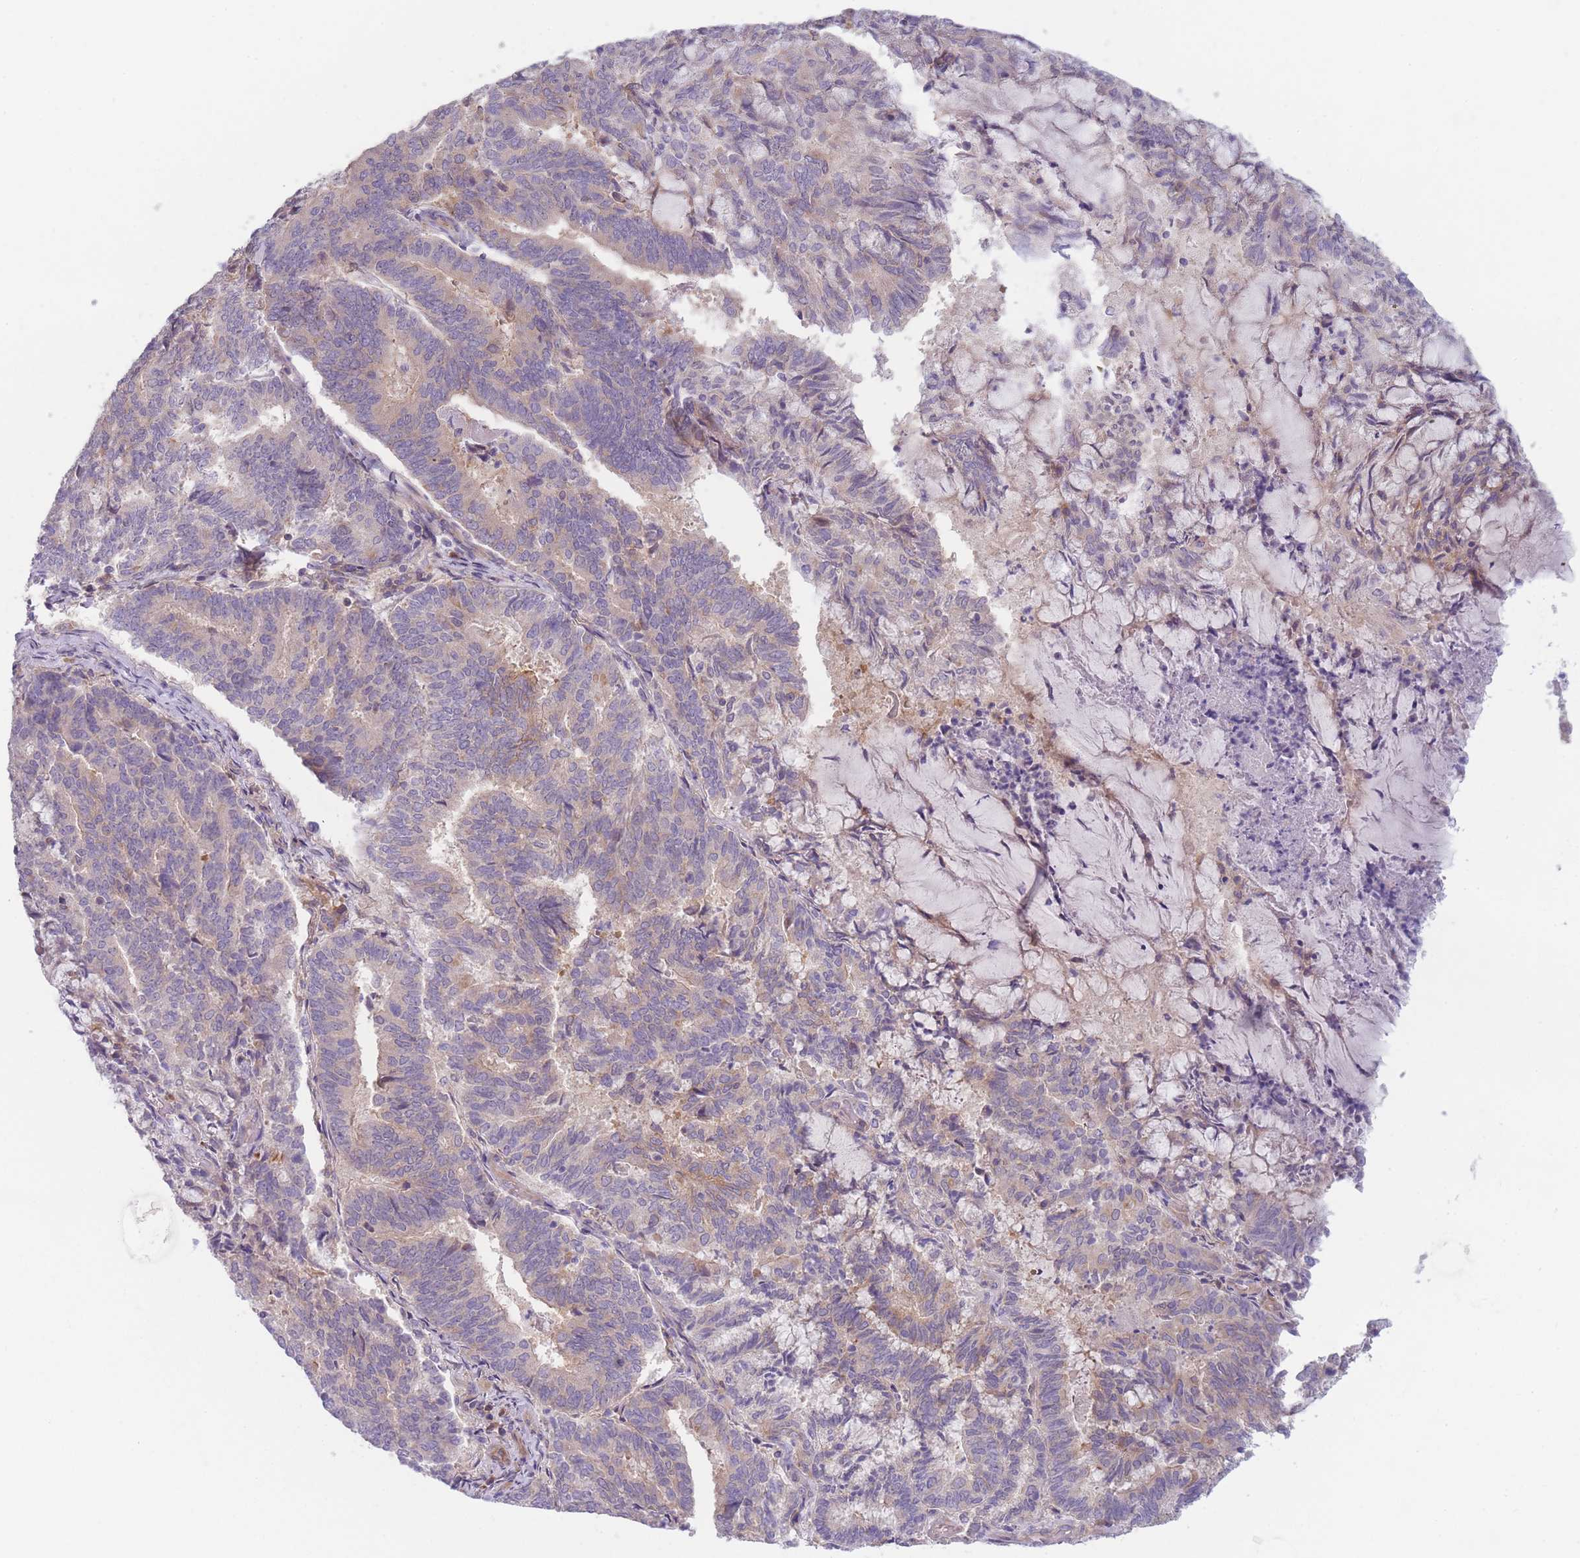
{"staining": {"intensity": "moderate", "quantity": "25%-75%", "location": "cytoplasmic/membranous"}, "tissue": "endometrial cancer", "cell_type": "Tumor cells", "image_type": "cancer", "snomed": [{"axis": "morphology", "description": "Adenocarcinoma, NOS"}, {"axis": "topography", "description": "Endometrium"}], "caption": "IHC histopathology image of endometrial cancer (adenocarcinoma) stained for a protein (brown), which shows medium levels of moderate cytoplasmic/membranous positivity in approximately 25%-75% of tumor cells.", "gene": "WDR93", "patient": {"sex": "female", "age": 80}}